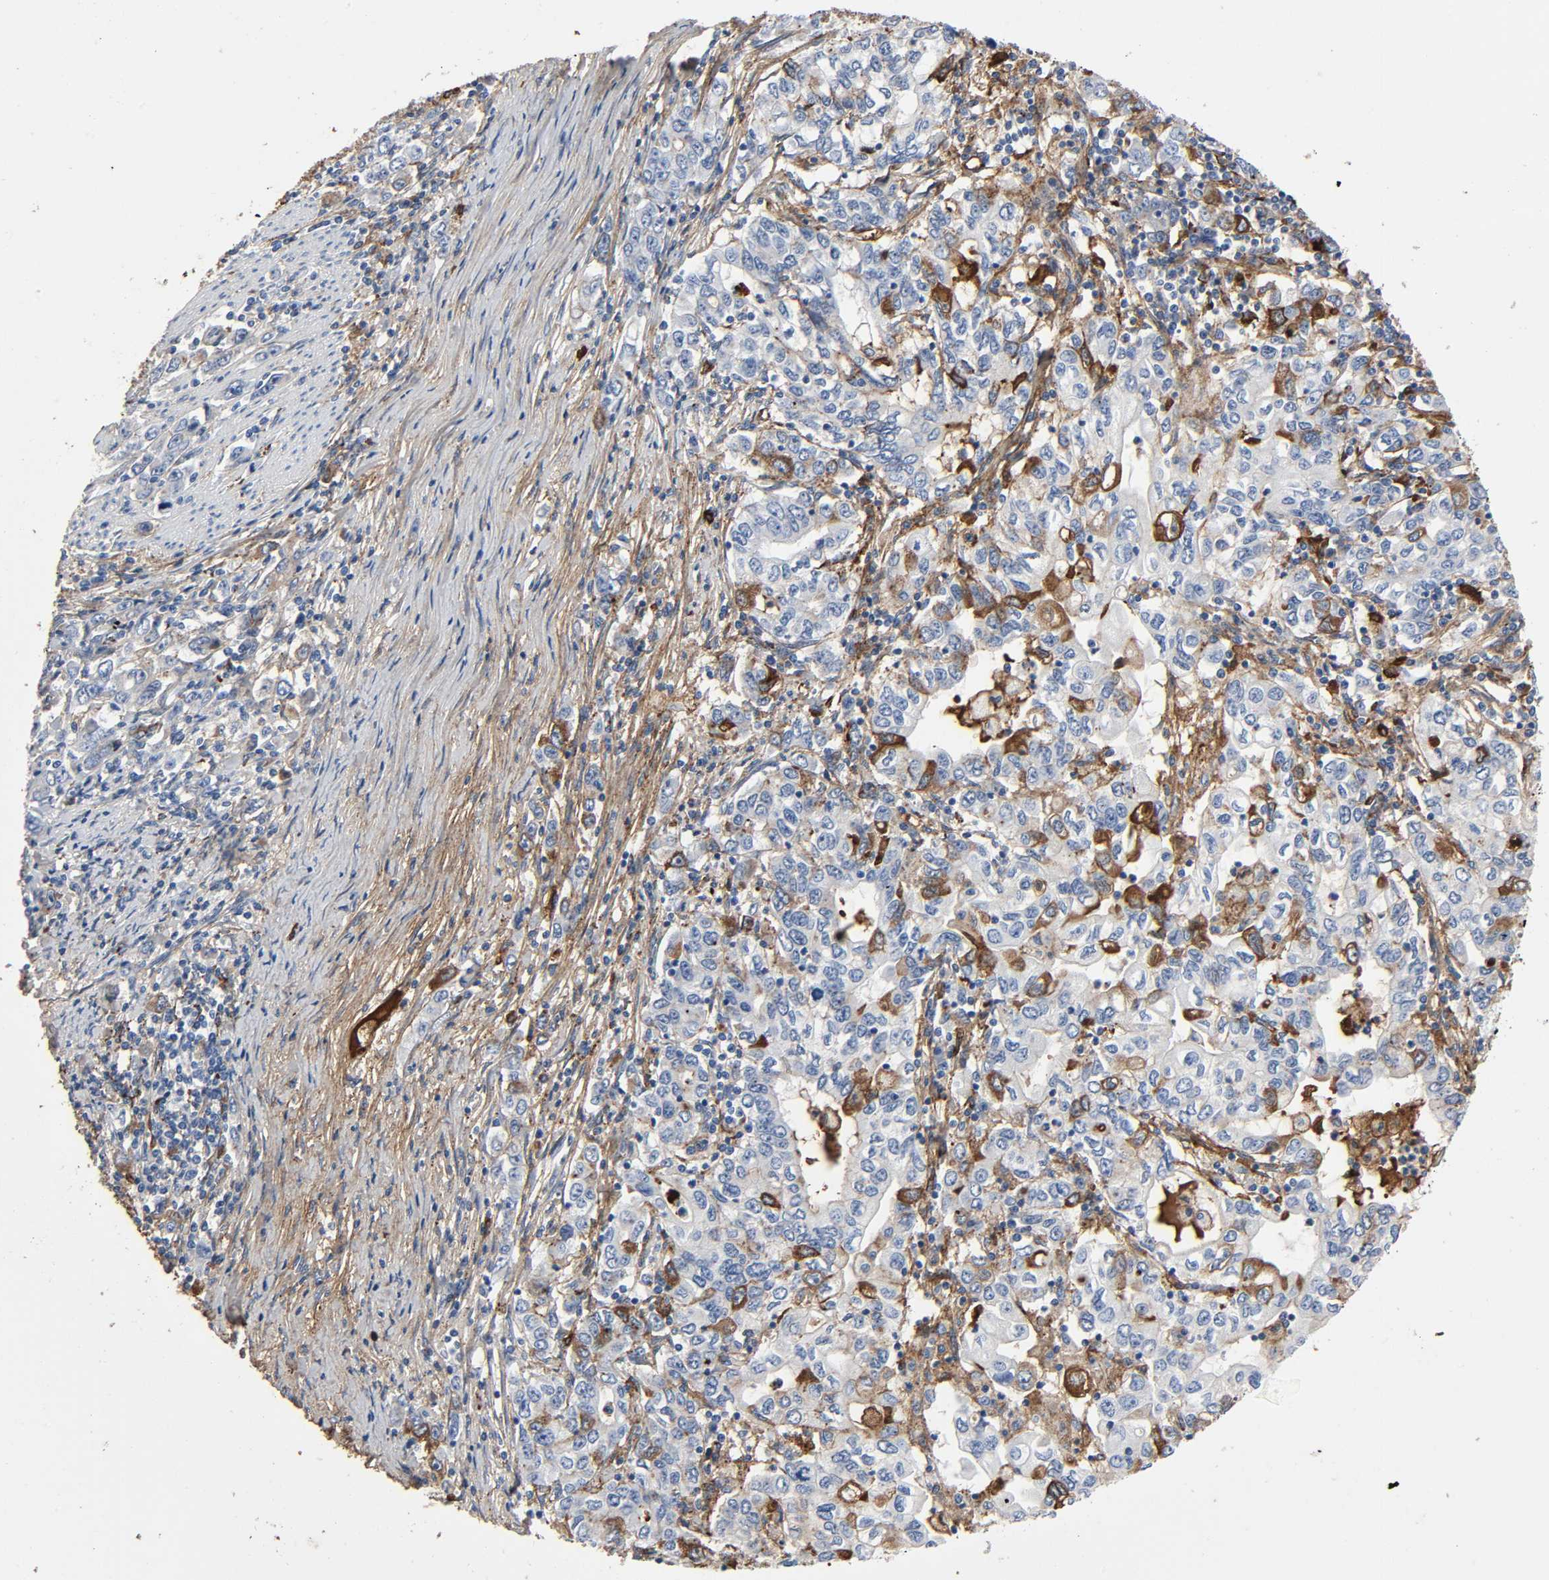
{"staining": {"intensity": "weak", "quantity": "25%-75%", "location": "cytoplasmic/membranous"}, "tissue": "stomach cancer", "cell_type": "Tumor cells", "image_type": "cancer", "snomed": [{"axis": "morphology", "description": "Adenocarcinoma, NOS"}, {"axis": "topography", "description": "Stomach, lower"}], "caption": "Immunohistochemical staining of stomach adenocarcinoma reveals low levels of weak cytoplasmic/membranous protein staining in approximately 25%-75% of tumor cells.", "gene": "C3", "patient": {"sex": "female", "age": 72}}